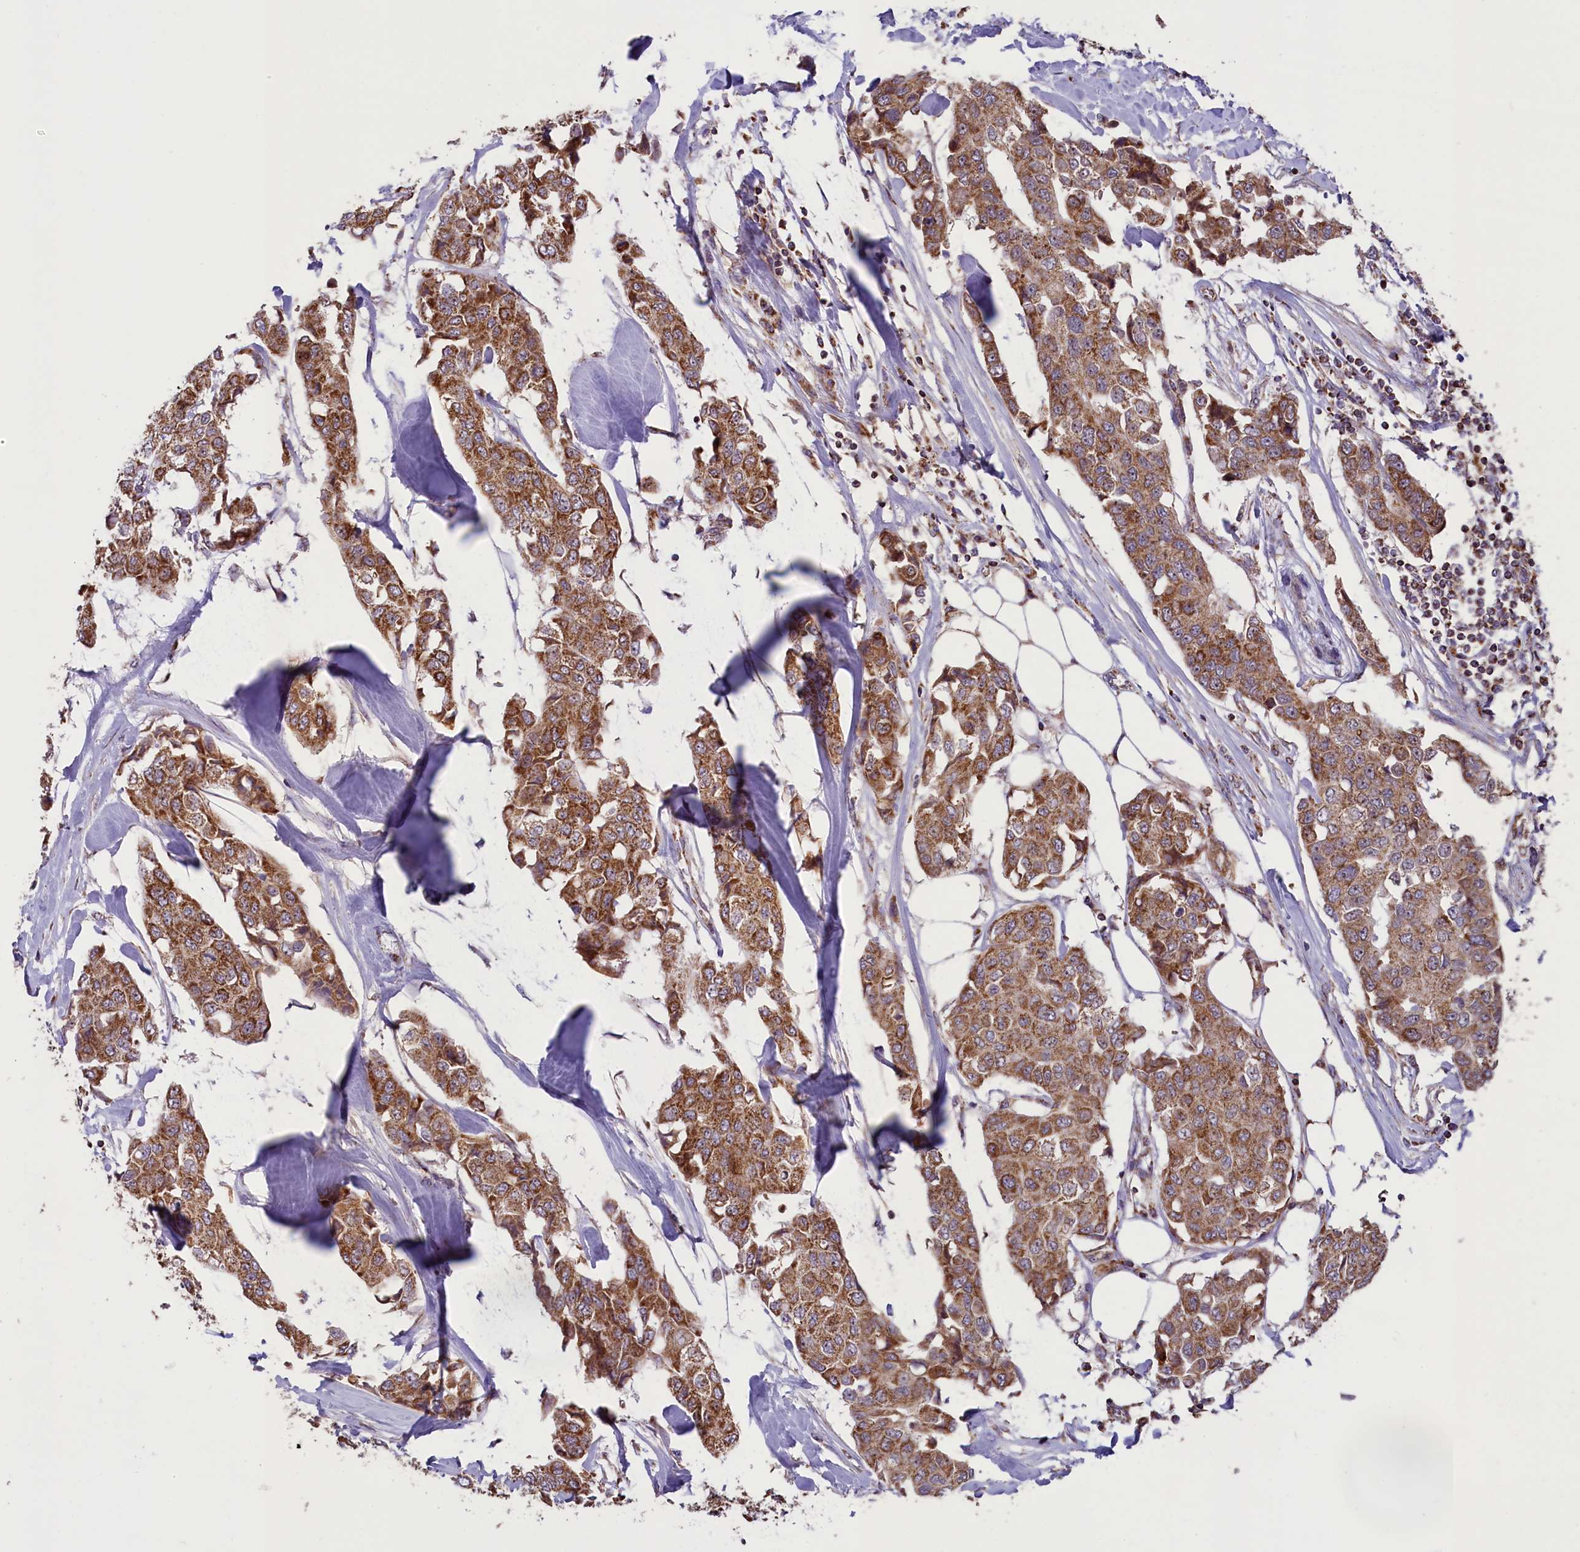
{"staining": {"intensity": "moderate", "quantity": ">75%", "location": "cytoplasmic/membranous"}, "tissue": "breast cancer", "cell_type": "Tumor cells", "image_type": "cancer", "snomed": [{"axis": "morphology", "description": "Duct carcinoma"}, {"axis": "topography", "description": "Breast"}], "caption": "A brown stain labels moderate cytoplasmic/membranous expression of a protein in human breast cancer (infiltrating ductal carcinoma) tumor cells. Using DAB (3,3'-diaminobenzidine) (brown) and hematoxylin (blue) stains, captured at high magnification using brightfield microscopy.", "gene": "GLRX5", "patient": {"sex": "female", "age": 80}}